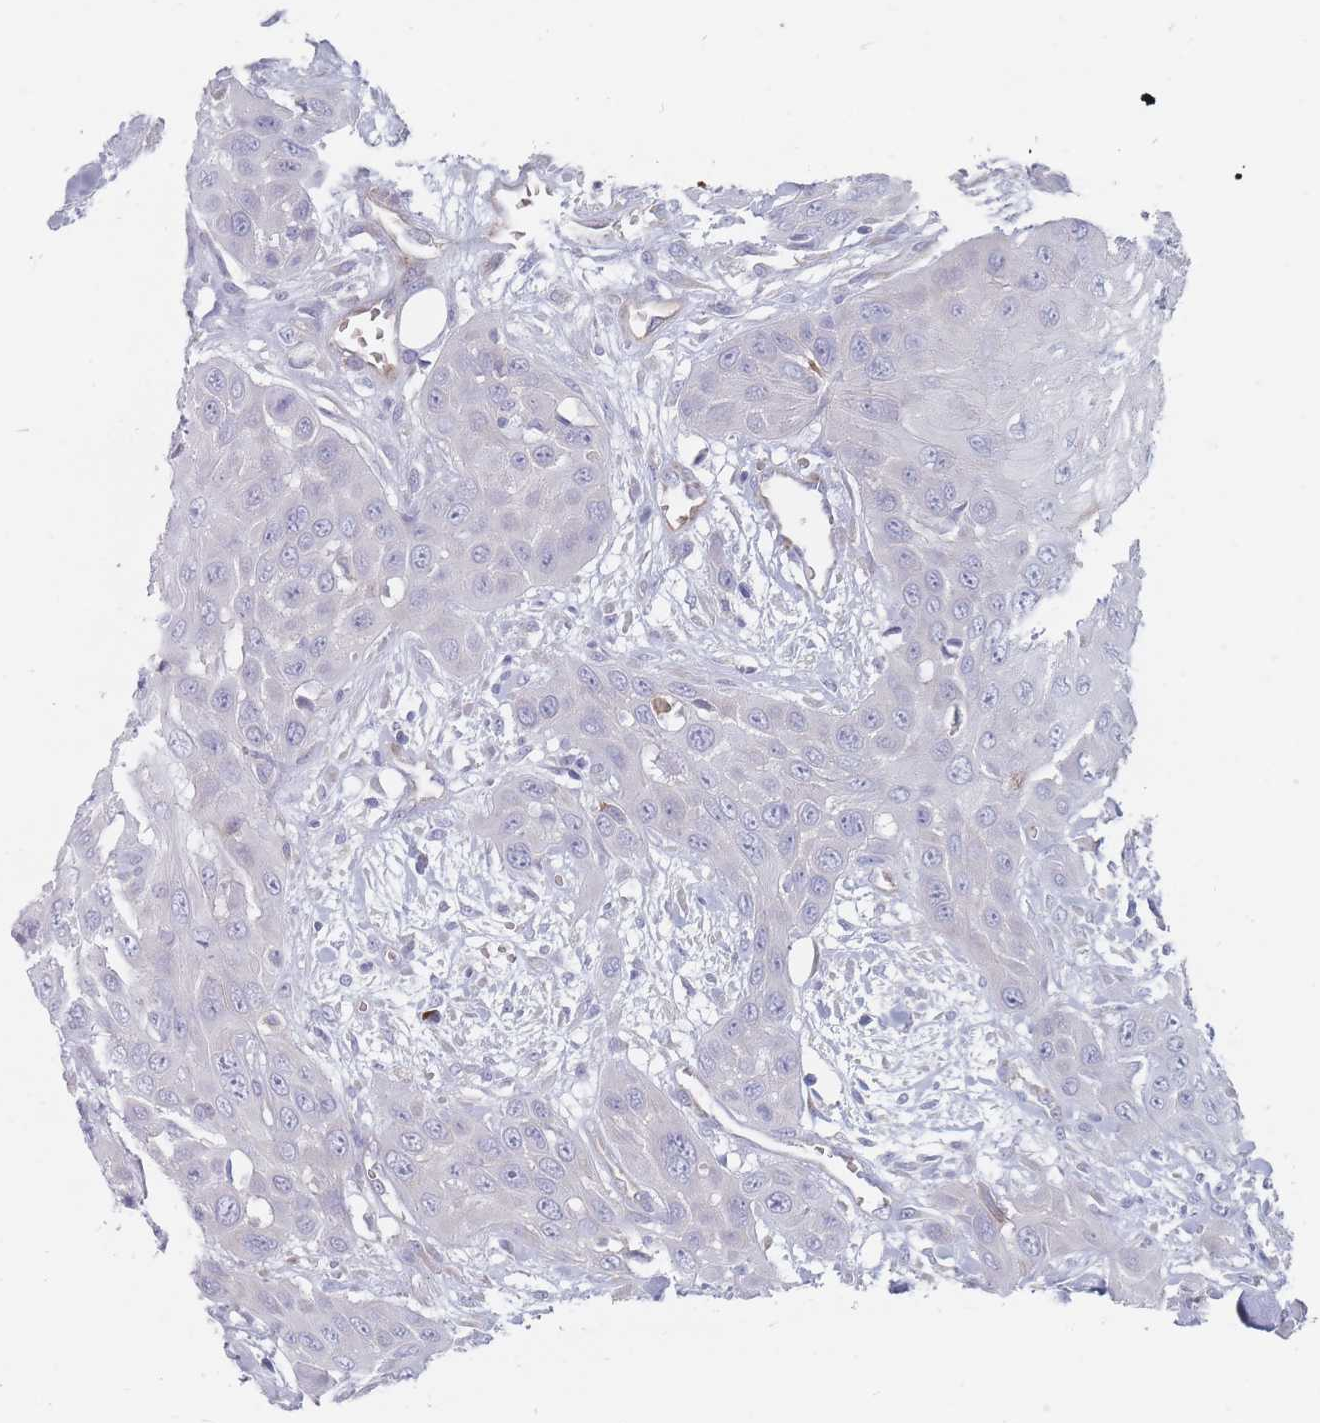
{"staining": {"intensity": "negative", "quantity": "none", "location": "none"}, "tissue": "head and neck cancer", "cell_type": "Tumor cells", "image_type": "cancer", "snomed": [{"axis": "morphology", "description": "Squamous cell carcinoma, NOS"}, {"axis": "topography", "description": "Head-Neck"}], "caption": "Human head and neck cancer stained for a protein using immunohistochemistry (IHC) reveals no staining in tumor cells.", "gene": "ERBIN", "patient": {"sex": "male", "age": 81}}